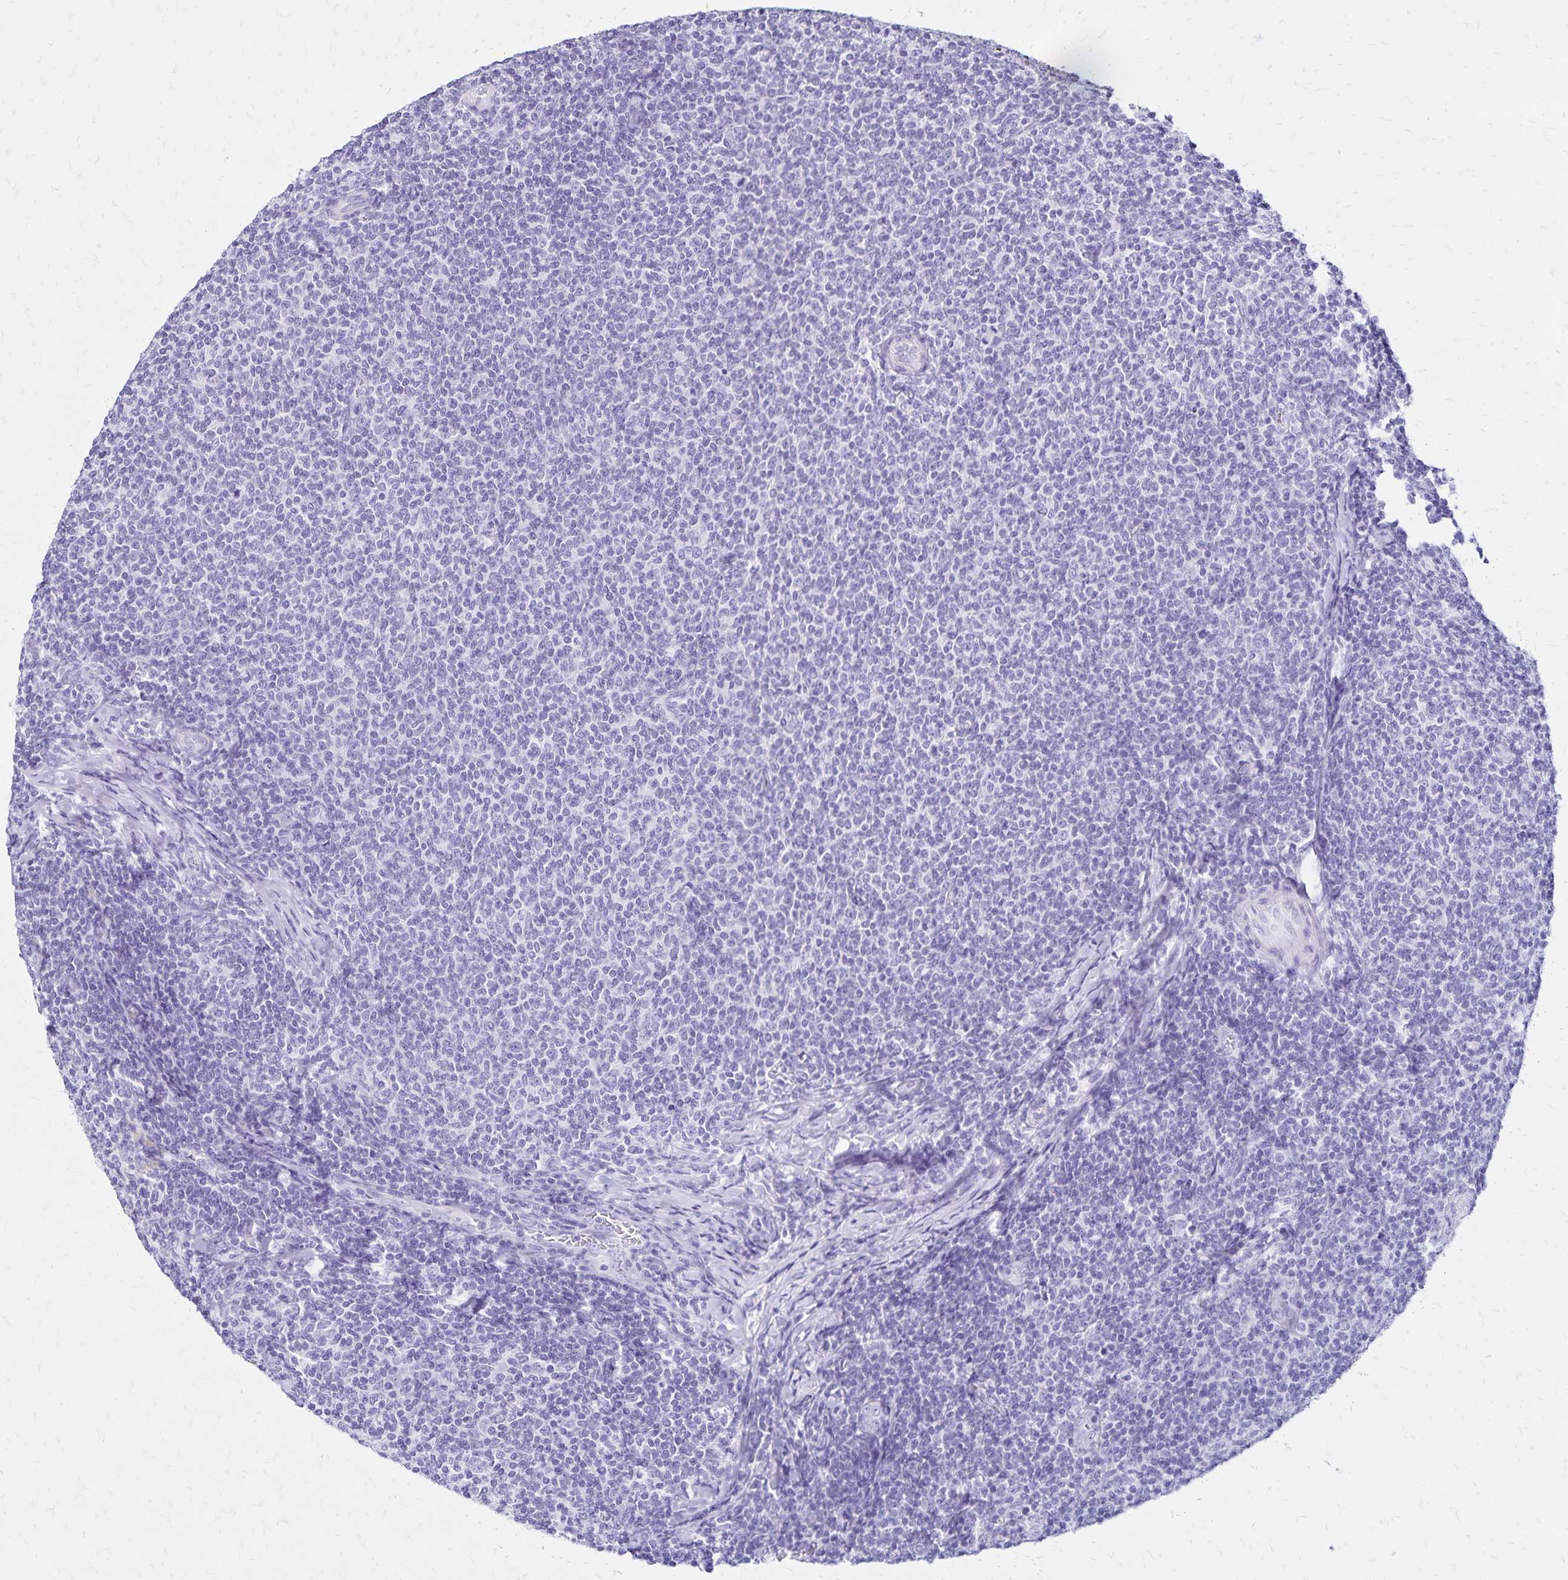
{"staining": {"intensity": "negative", "quantity": "none", "location": "none"}, "tissue": "lymphoma", "cell_type": "Tumor cells", "image_type": "cancer", "snomed": [{"axis": "morphology", "description": "Malignant lymphoma, non-Hodgkin's type, Low grade"}, {"axis": "topography", "description": "Lymph node"}], "caption": "An immunohistochemistry photomicrograph of malignant lymphoma, non-Hodgkin's type (low-grade) is shown. There is no staining in tumor cells of malignant lymphoma, non-Hodgkin's type (low-grade).", "gene": "LIN28B", "patient": {"sex": "male", "age": 52}}